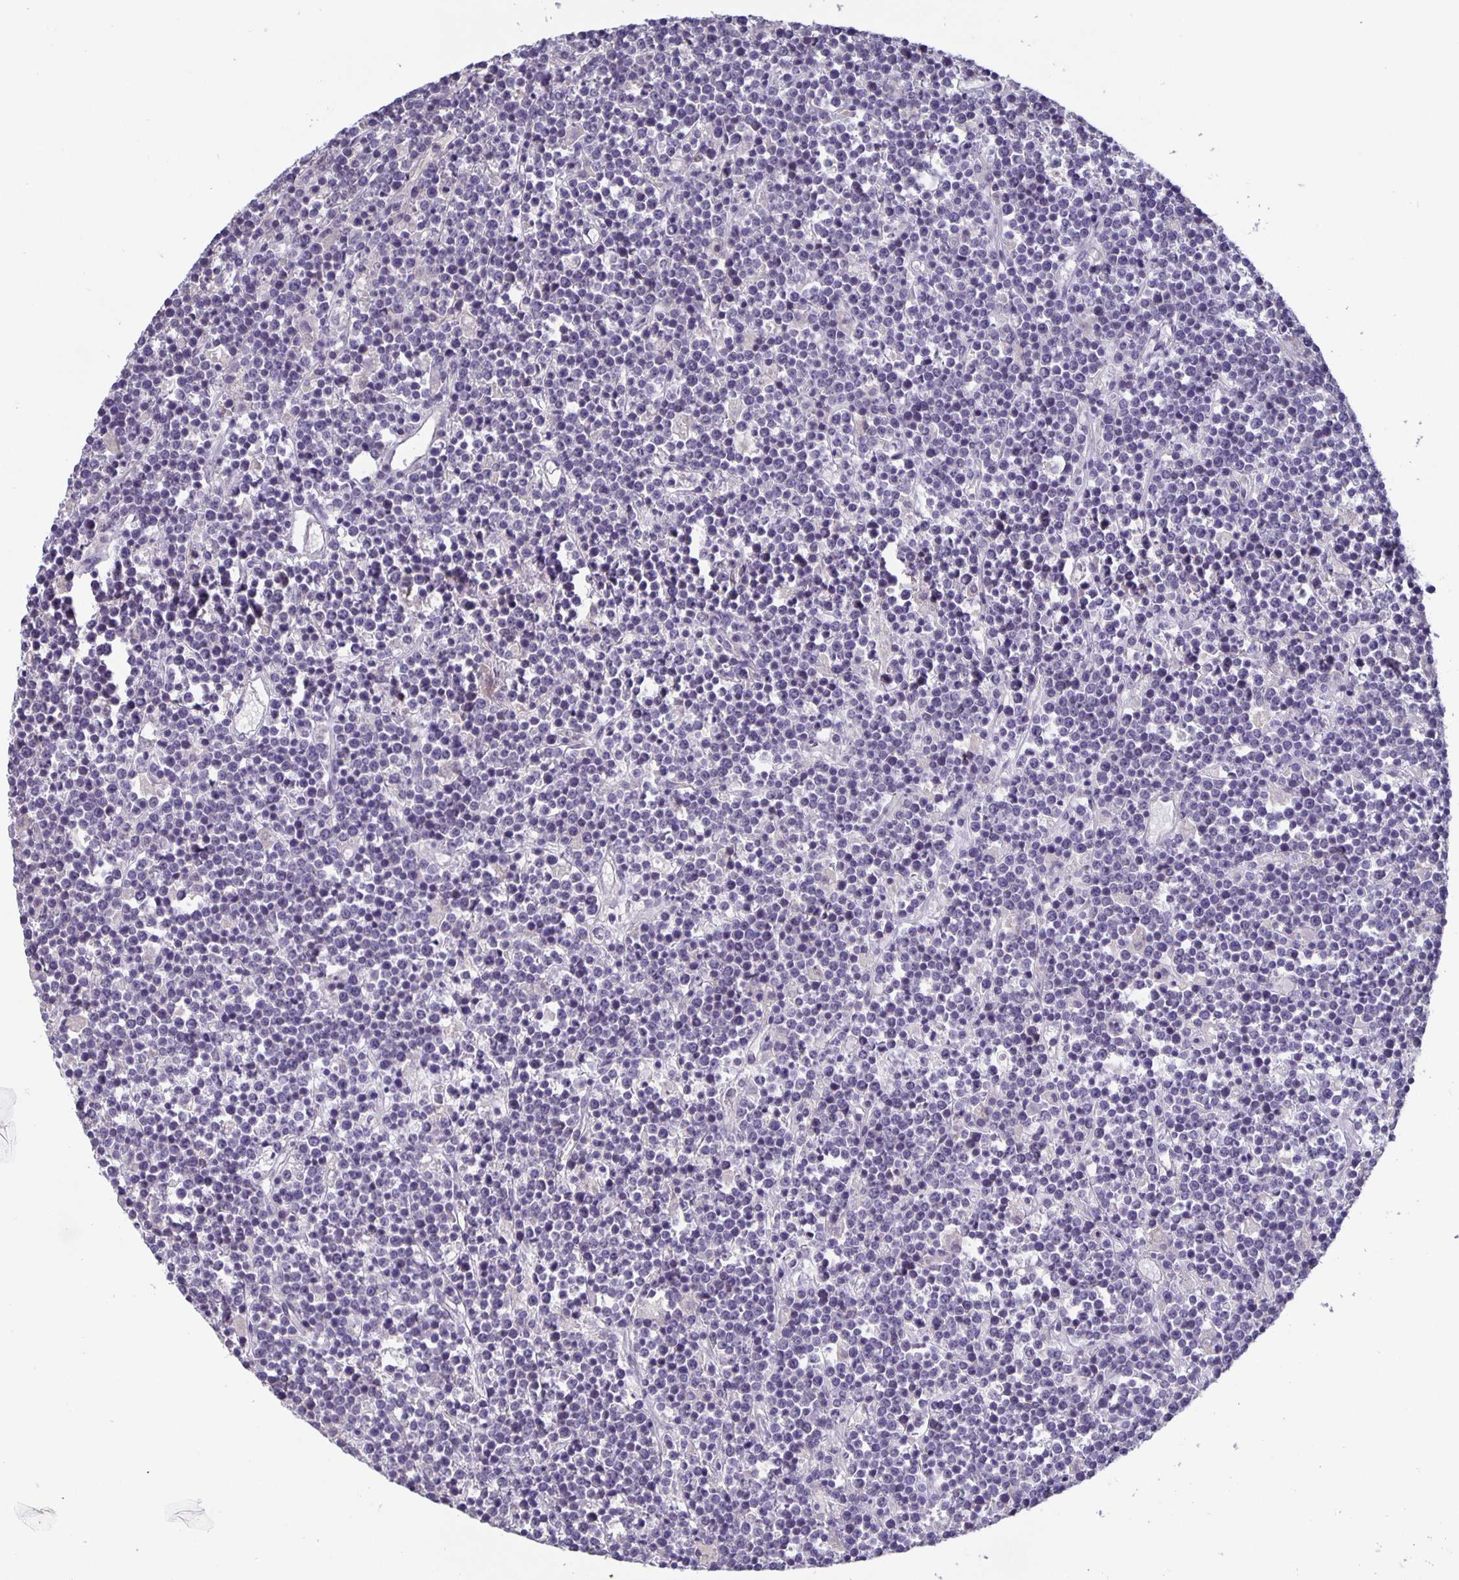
{"staining": {"intensity": "negative", "quantity": "none", "location": "none"}, "tissue": "lymphoma", "cell_type": "Tumor cells", "image_type": "cancer", "snomed": [{"axis": "morphology", "description": "Malignant lymphoma, non-Hodgkin's type, High grade"}, {"axis": "topography", "description": "Ovary"}], "caption": "A histopathology image of lymphoma stained for a protein exhibits no brown staining in tumor cells. (DAB (3,3'-diaminobenzidine) immunohistochemistry with hematoxylin counter stain).", "gene": "GDF15", "patient": {"sex": "female", "age": 56}}